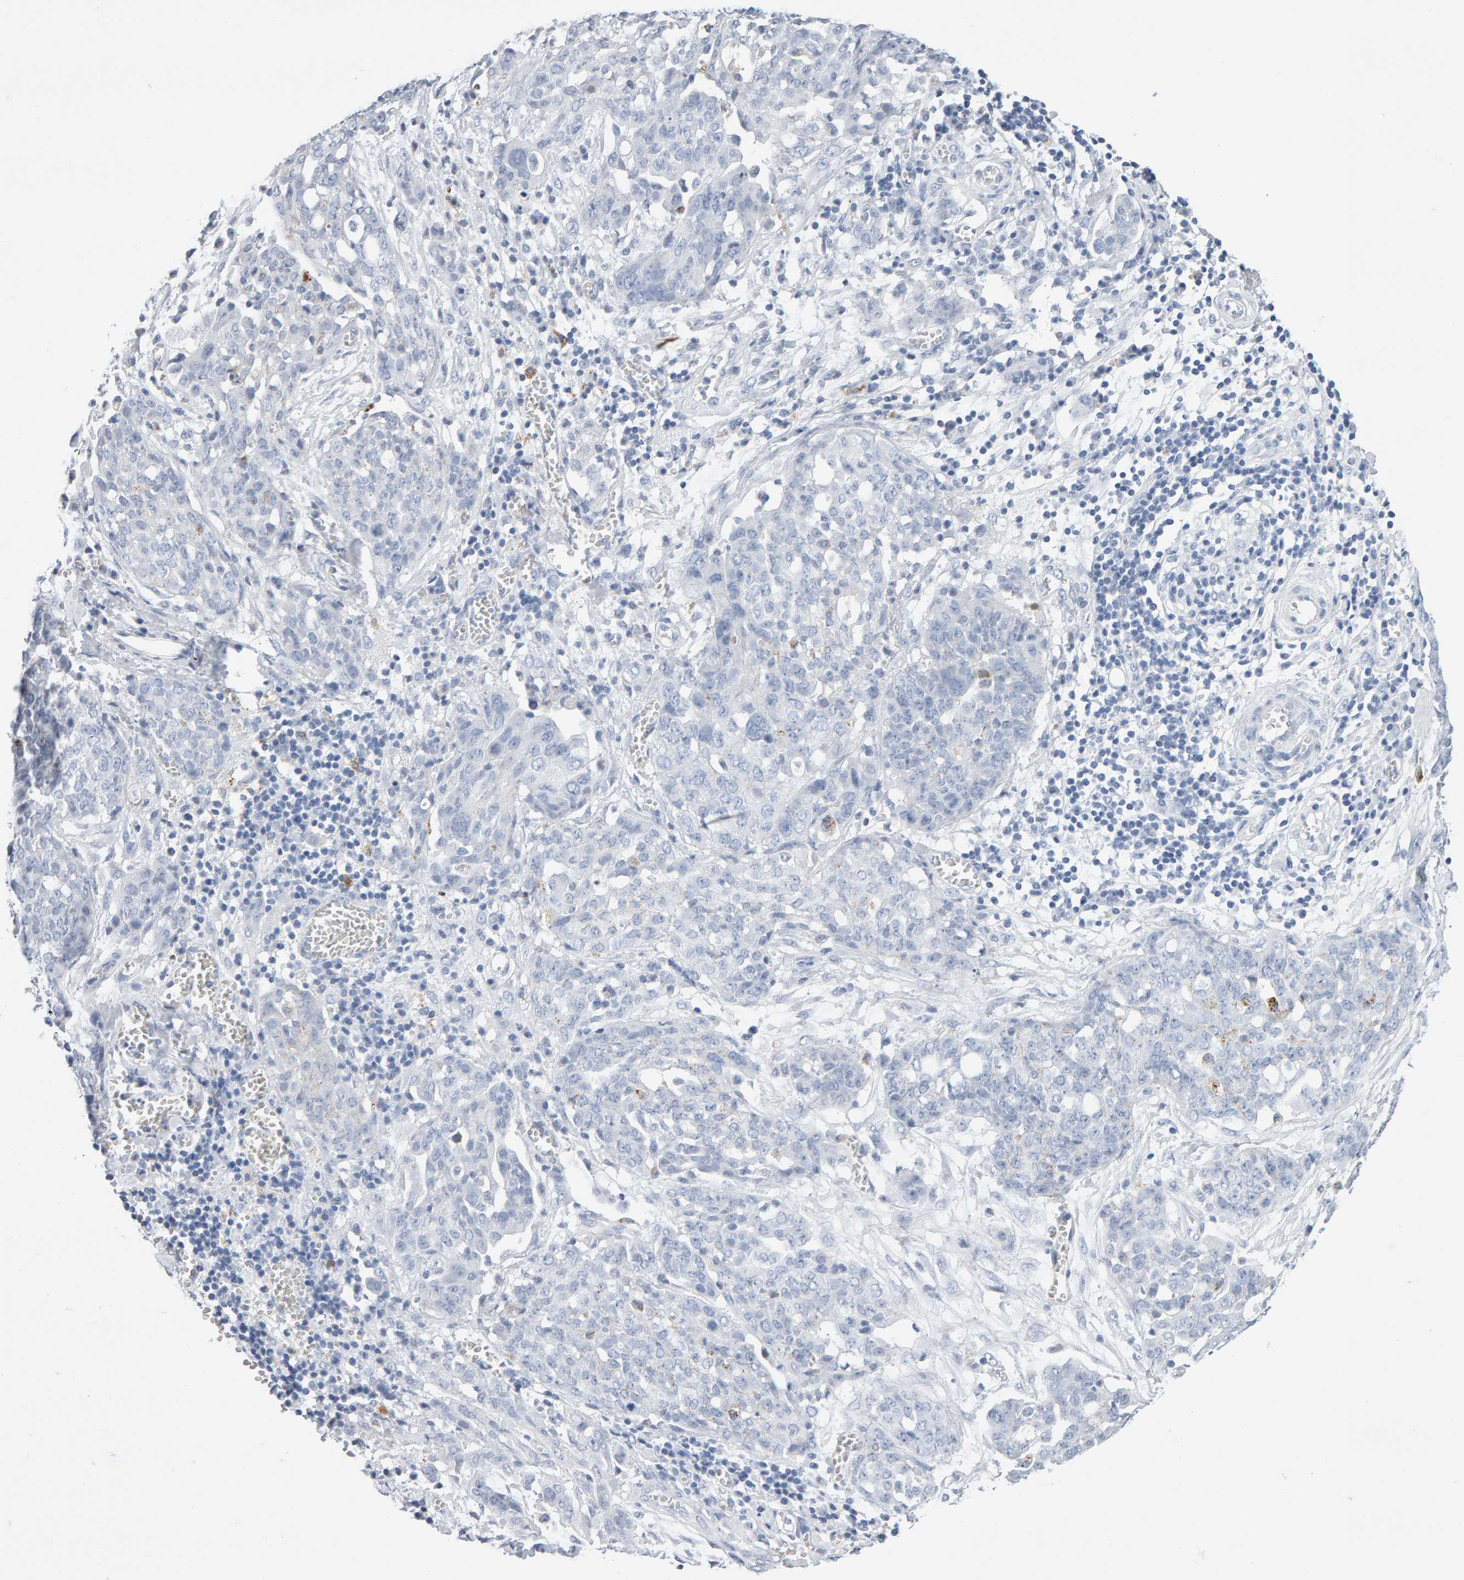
{"staining": {"intensity": "negative", "quantity": "none", "location": "none"}, "tissue": "ovarian cancer", "cell_type": "Tumor cells", "image_type": "cancer", "snomed": [{"axis": "morphology", "description": "Cystadenocarcinoma, serous, NOS"}, {"axis": "topography", "description": "Soft tissue"}, {"axis": "topography", "description": "Ovary"}], "caption": "Tumor cells are negative for brown protein staining in ovarian serous cystadenocarcinoma.", "gene": "METRNL", "patient": {"sex": "female", "age": 57}}